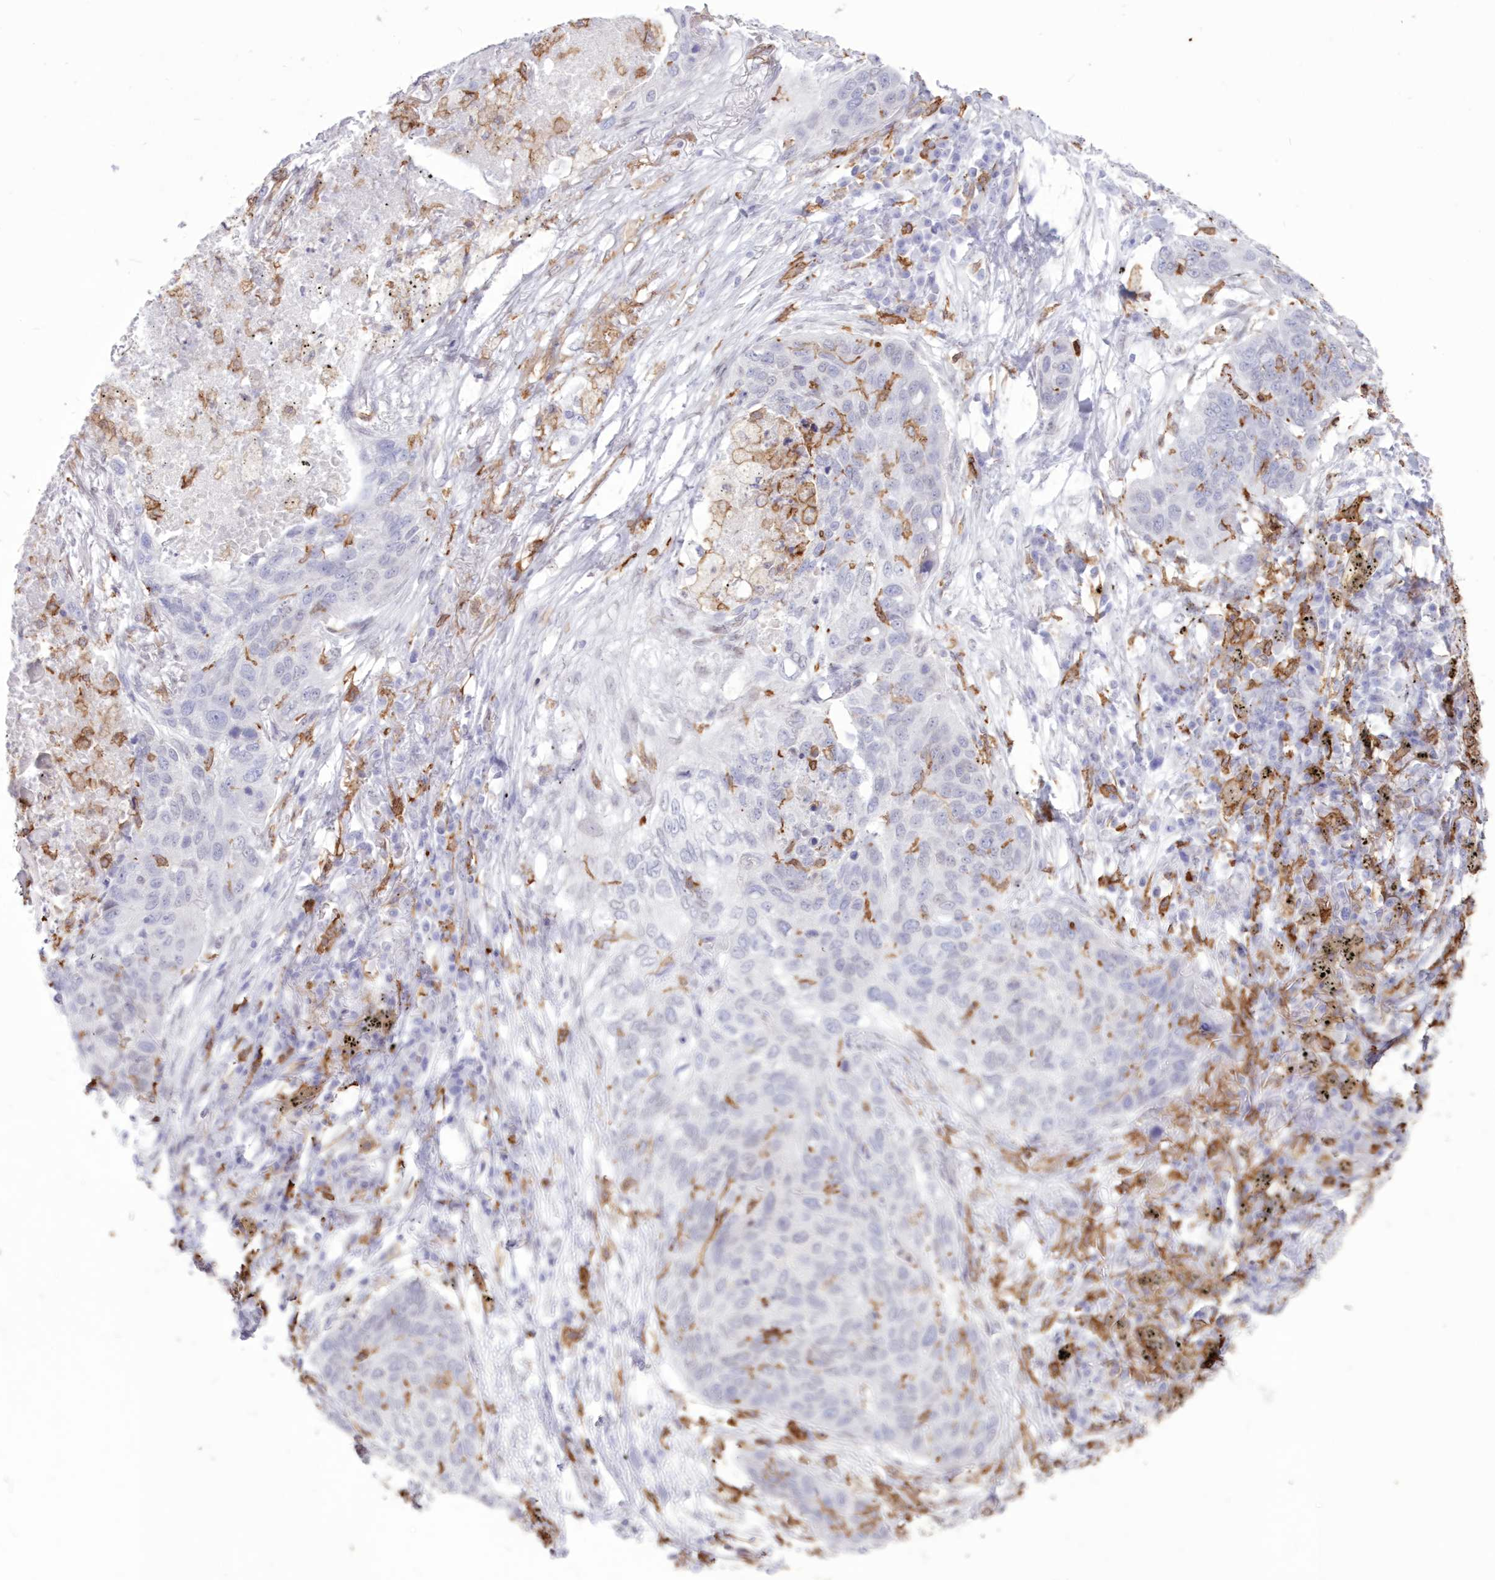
{"staining": {"intensity": "negative", "quantity": "none", "location": "none"}, "tissue": "lung cancer", "cell_type": "Tumor cells", "image_type": "cancer", "snomed": [{"axis": "morphology", "description": "Squamous cell carcinoma, NOS"}, {"axis": "topography", "description": "Lung"}], "caption": "This is an immunohistochemistry (IHC) histopathology image of human lung squamous cell carcinoma. There is no expression in tumor cells.", "gene": "C11orf1", "patient": {"sex": "female", "age": 63}}